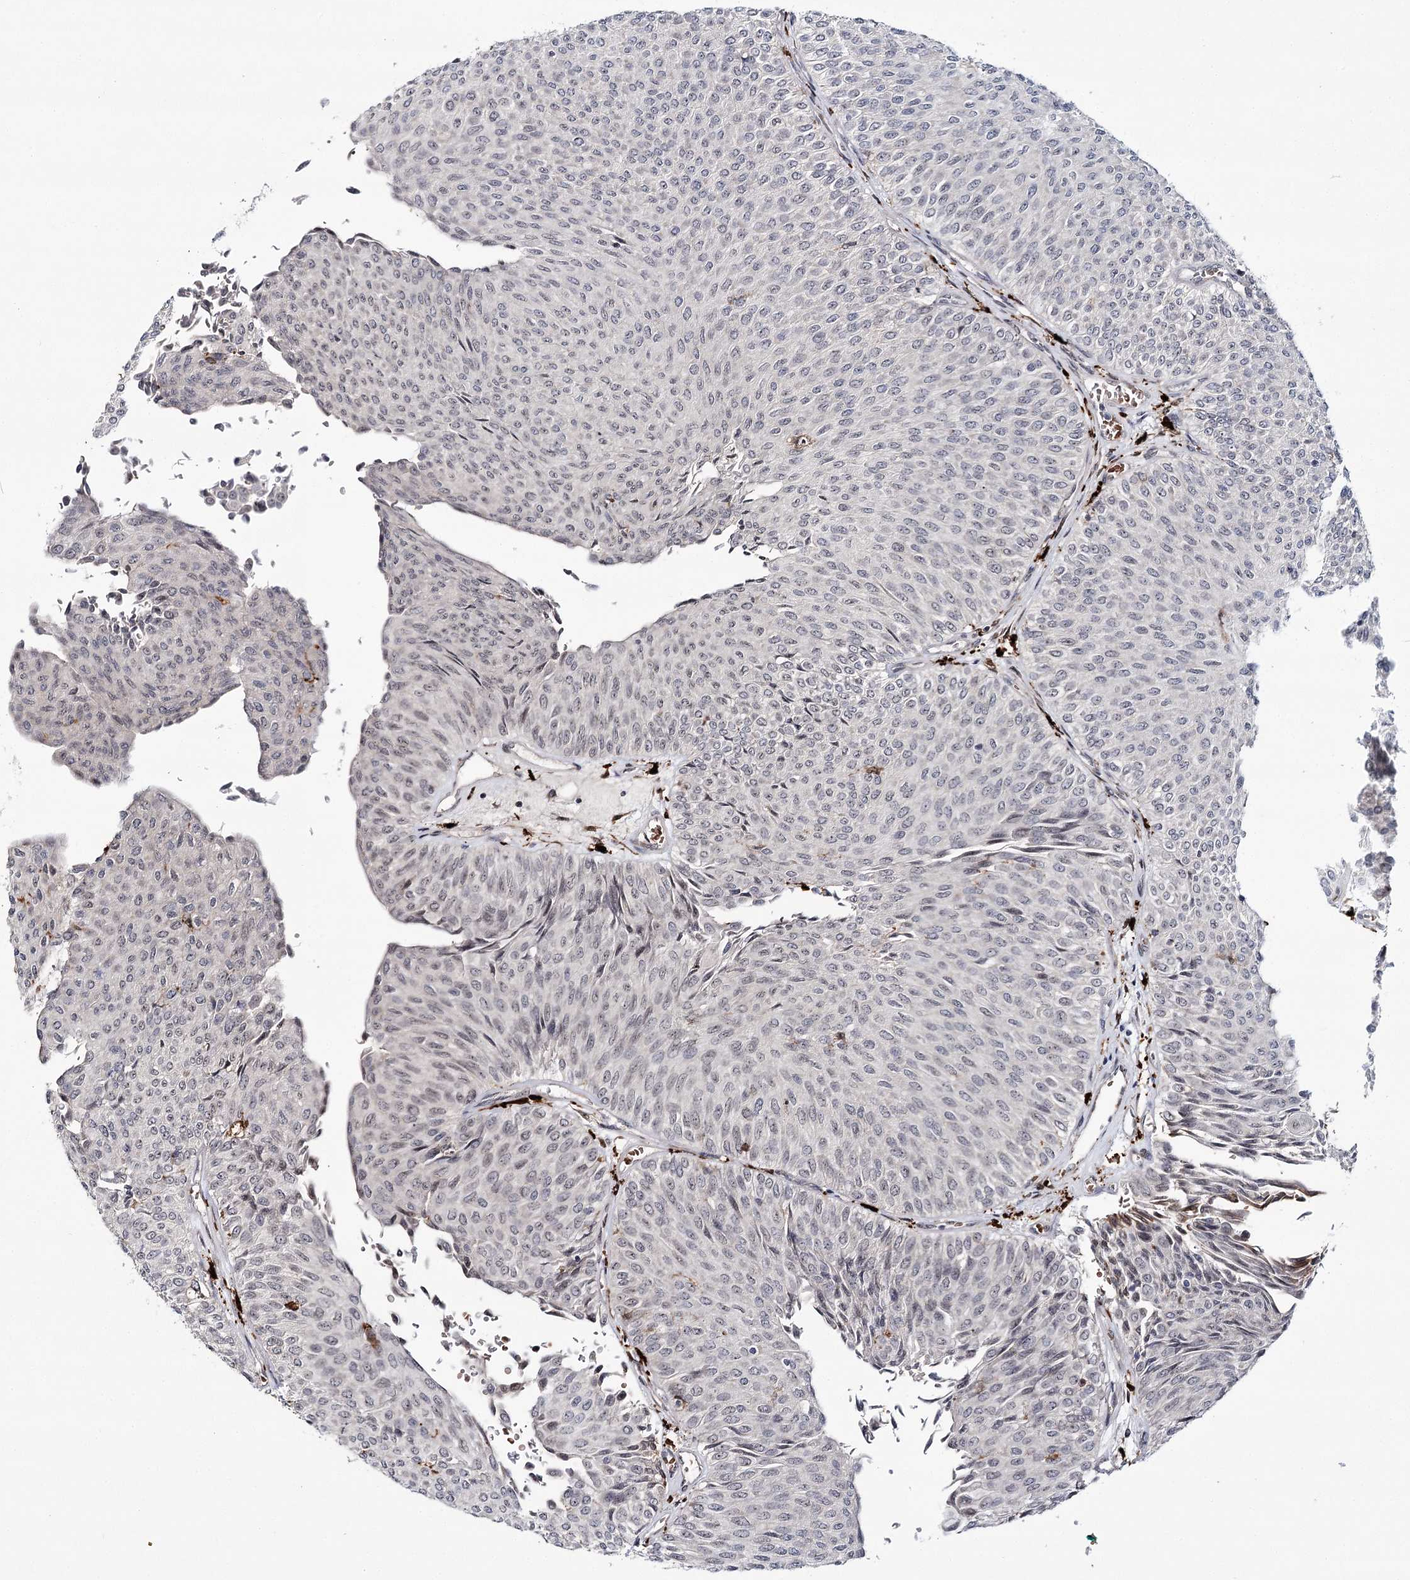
{"staining": {"intensity": "negative", "quantity": "none", "location": "none"}, "tissue": "urothelial cancer", "cell_type": "Tumor cells", "image_type": "cancer", "snomed": [{"axis": "morphology", "description": "Urothelial carcinoma, Low grade"}, {"axis": "topography", "description": "Urinary bladder"}], "caption": "Immunohistochemistry (IHC) histopathology image of neoplastic tissue: human low-grade urothelial carcinoma stained with DAB (3,3'-diaminobenzidine) exhibits no significant protein expression in tumor cells.", "gene": "WDR36", "patient": {"sex": "male", "age": 78}}